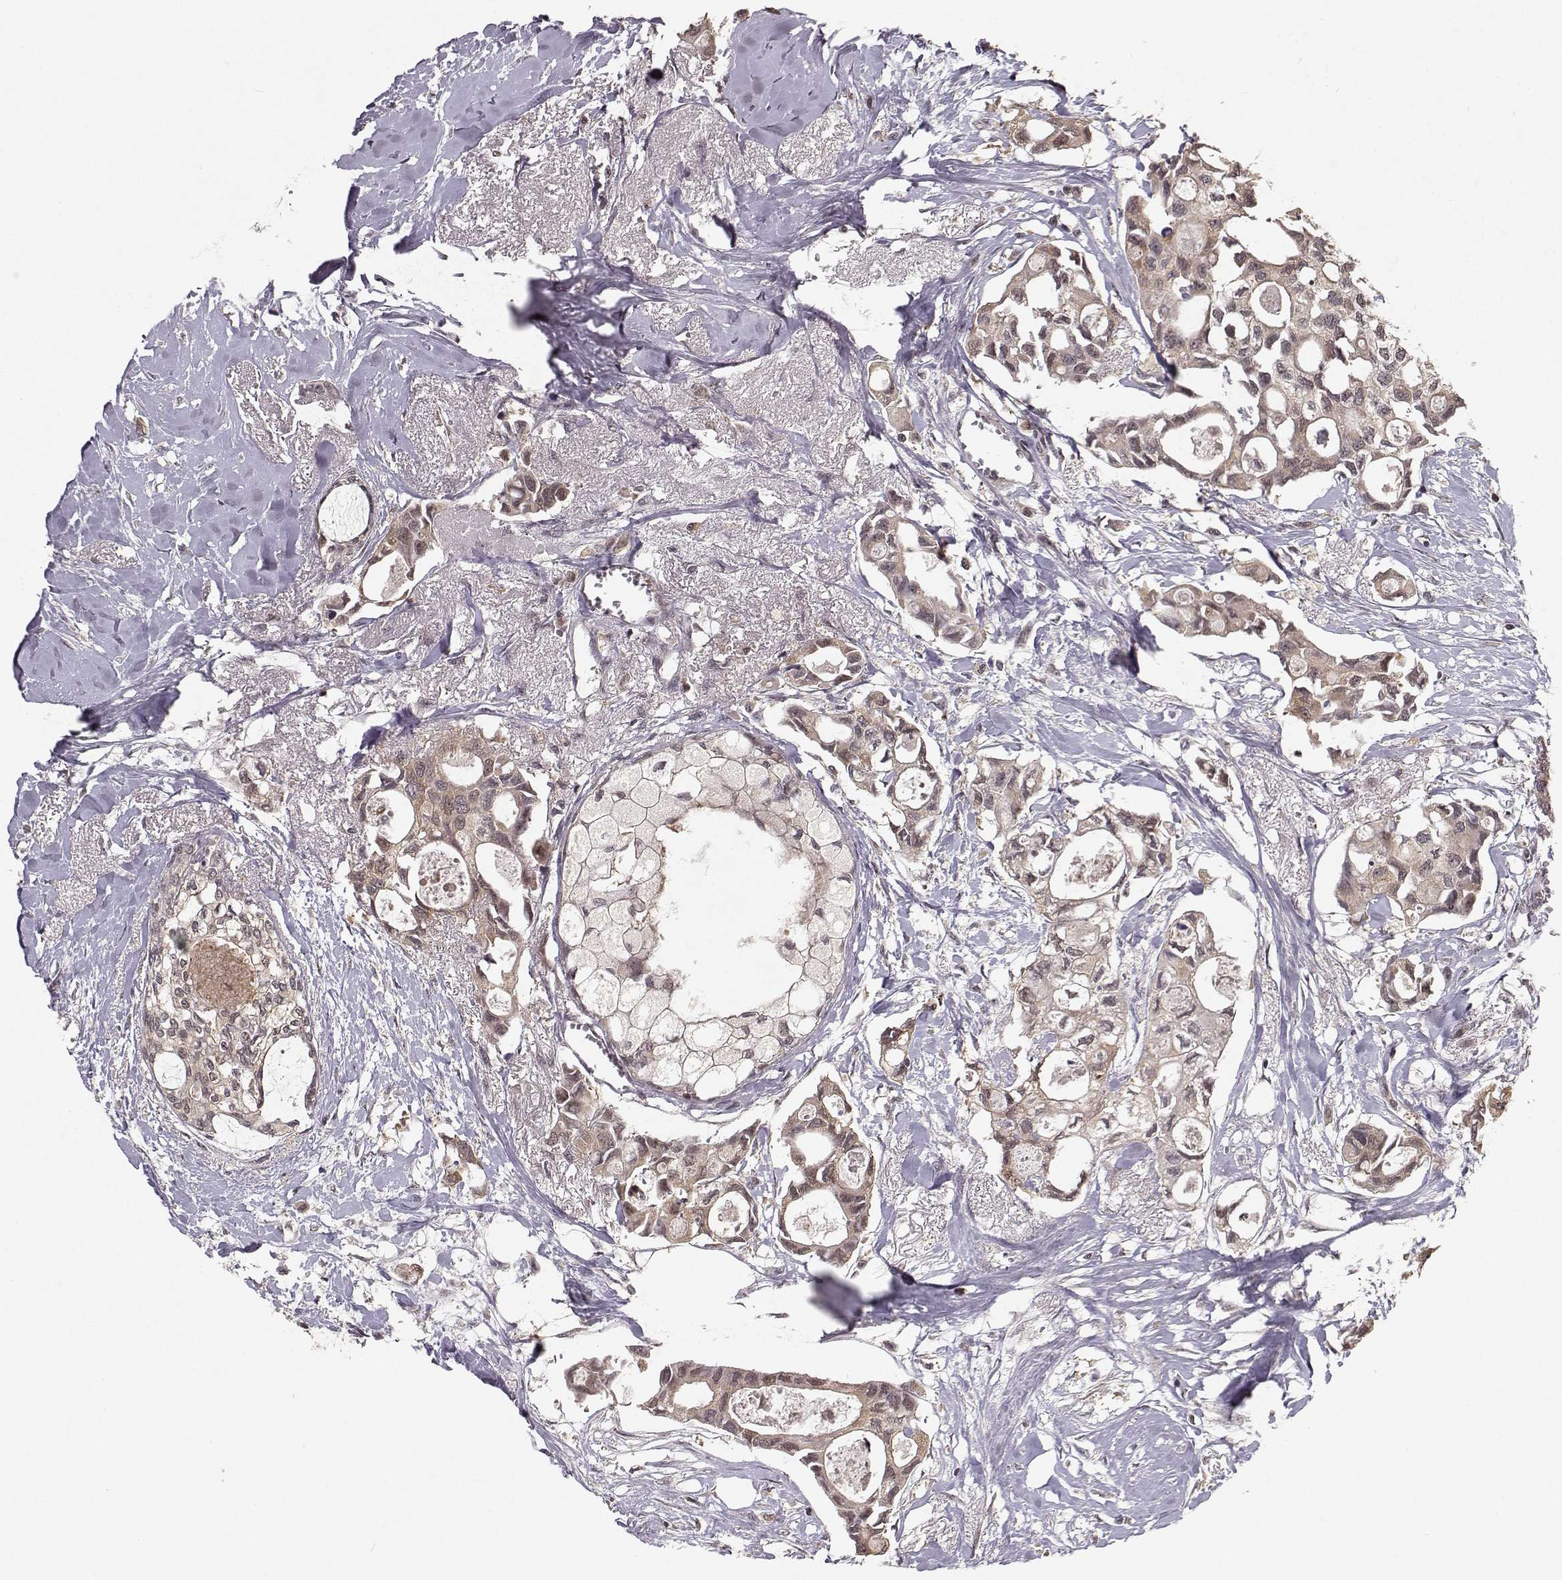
{"staining": {"intensity": "weak", "quantity": ">75%", "location": "cytoplasmic/membranous"}, "tissue": "breast cancer", "cell_type": "Tumor cells", "image_type": "cancer", "snomed": [{"axis": "morphology", "description": "Duct carcinoma"}, {"axis": "topography", "description": "Breast"}], "caption": "Breast cancer tissue reveals weak cytoplasmic/membranous staining in about >75% of tumor cells", "gene": "PLEKHG3", "patient": {"sex": "female", "age": 83}}